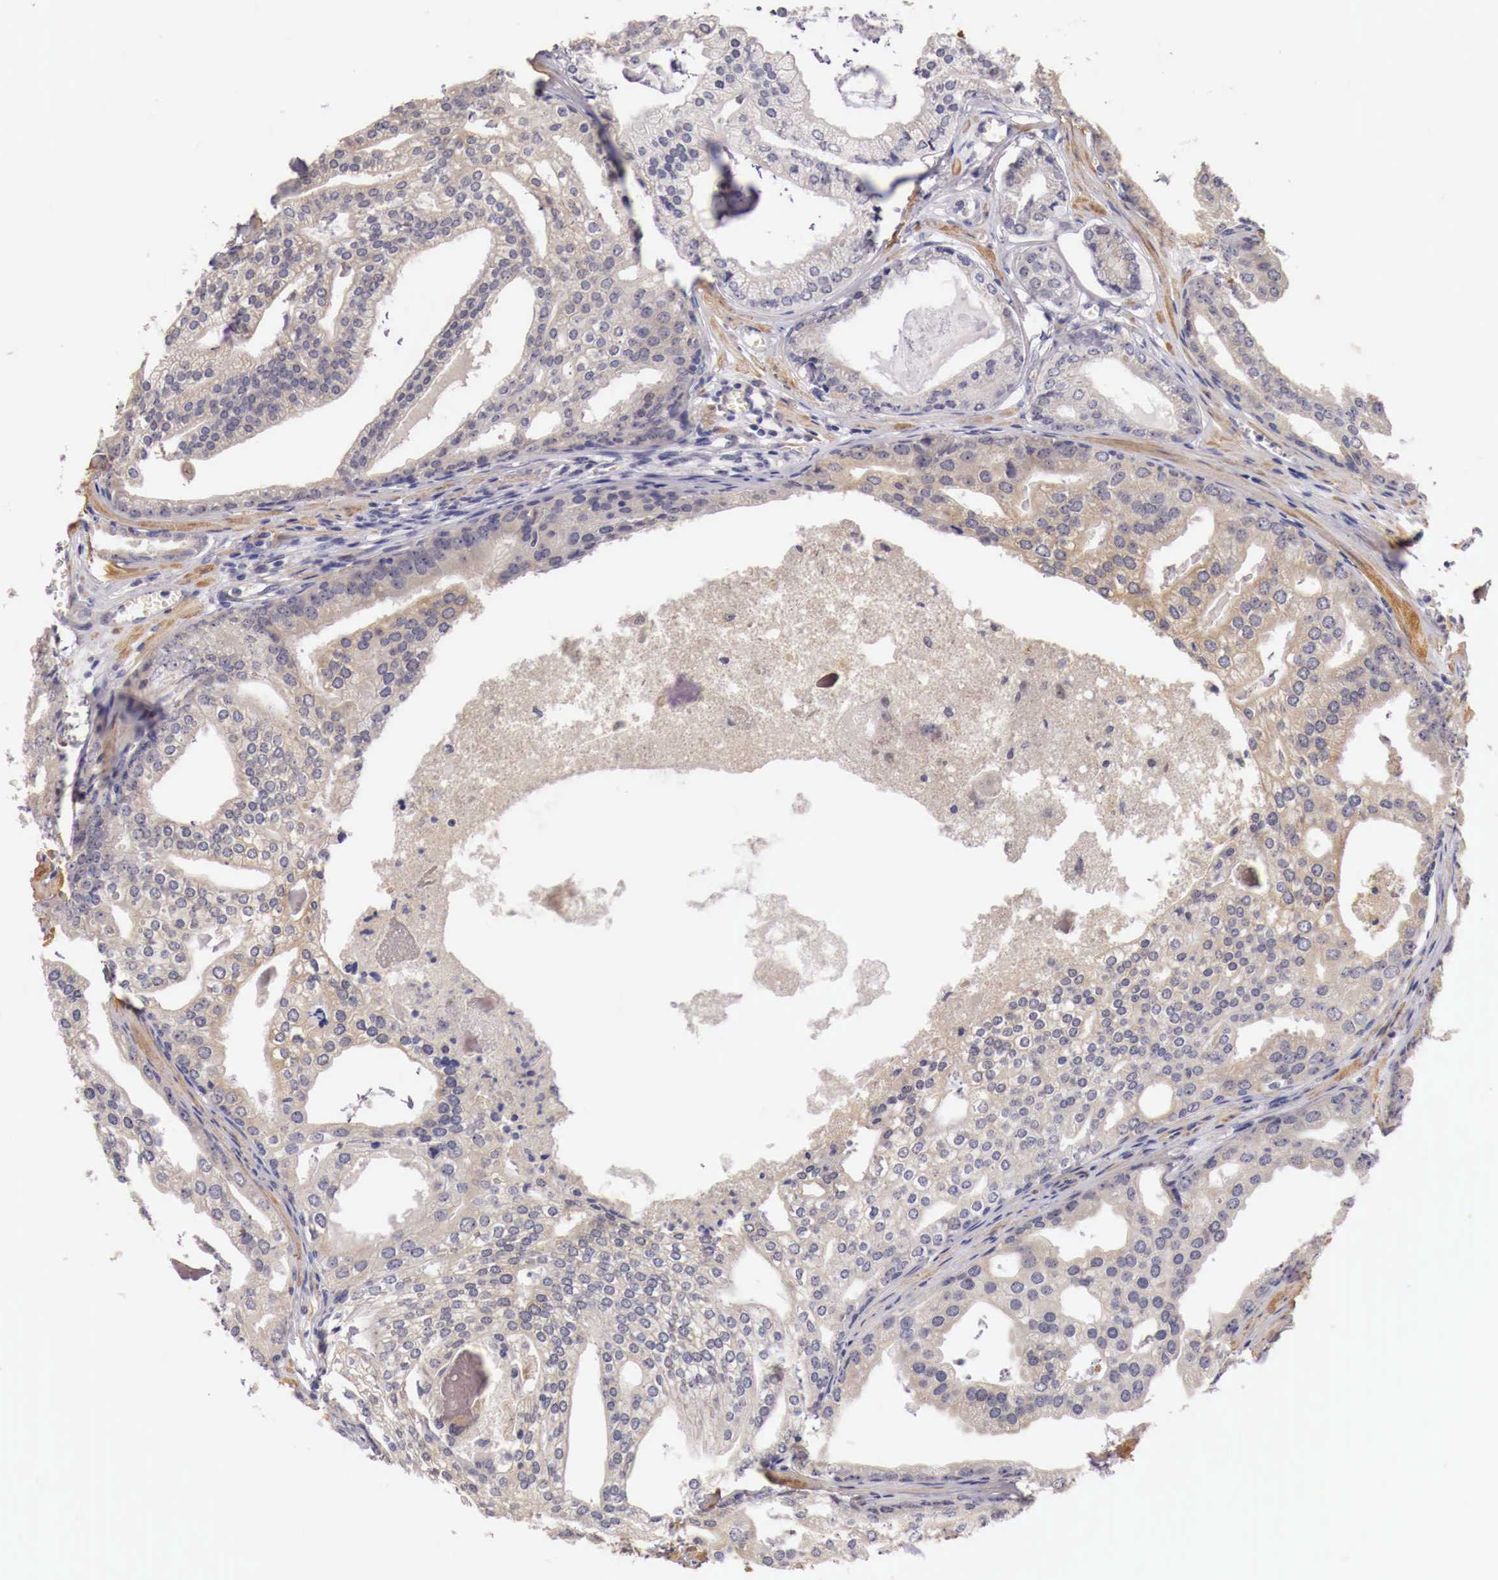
{"staining": {"intensity": "weak", "quantity": ">75%", "location": "cytoplasmic/membranous"}, "tissue": "prostate cancer", "cell_type": "Tumor cells", "image_type": "cancer", "snomed": [{"axis": "morphology", "description": "Adenocarcinoma, High grade"}, {"axis": "topography", "description": "Prostate"}], "caption": "Protein positivity by IHC reveals weak cytoplasmic/membranous staining in about >75% of tumor cells in prostate cancer (adenocarcinoma (high-grade)).", "gene": "ENOX2", "patient": {"sex": "male", "age": 56}}